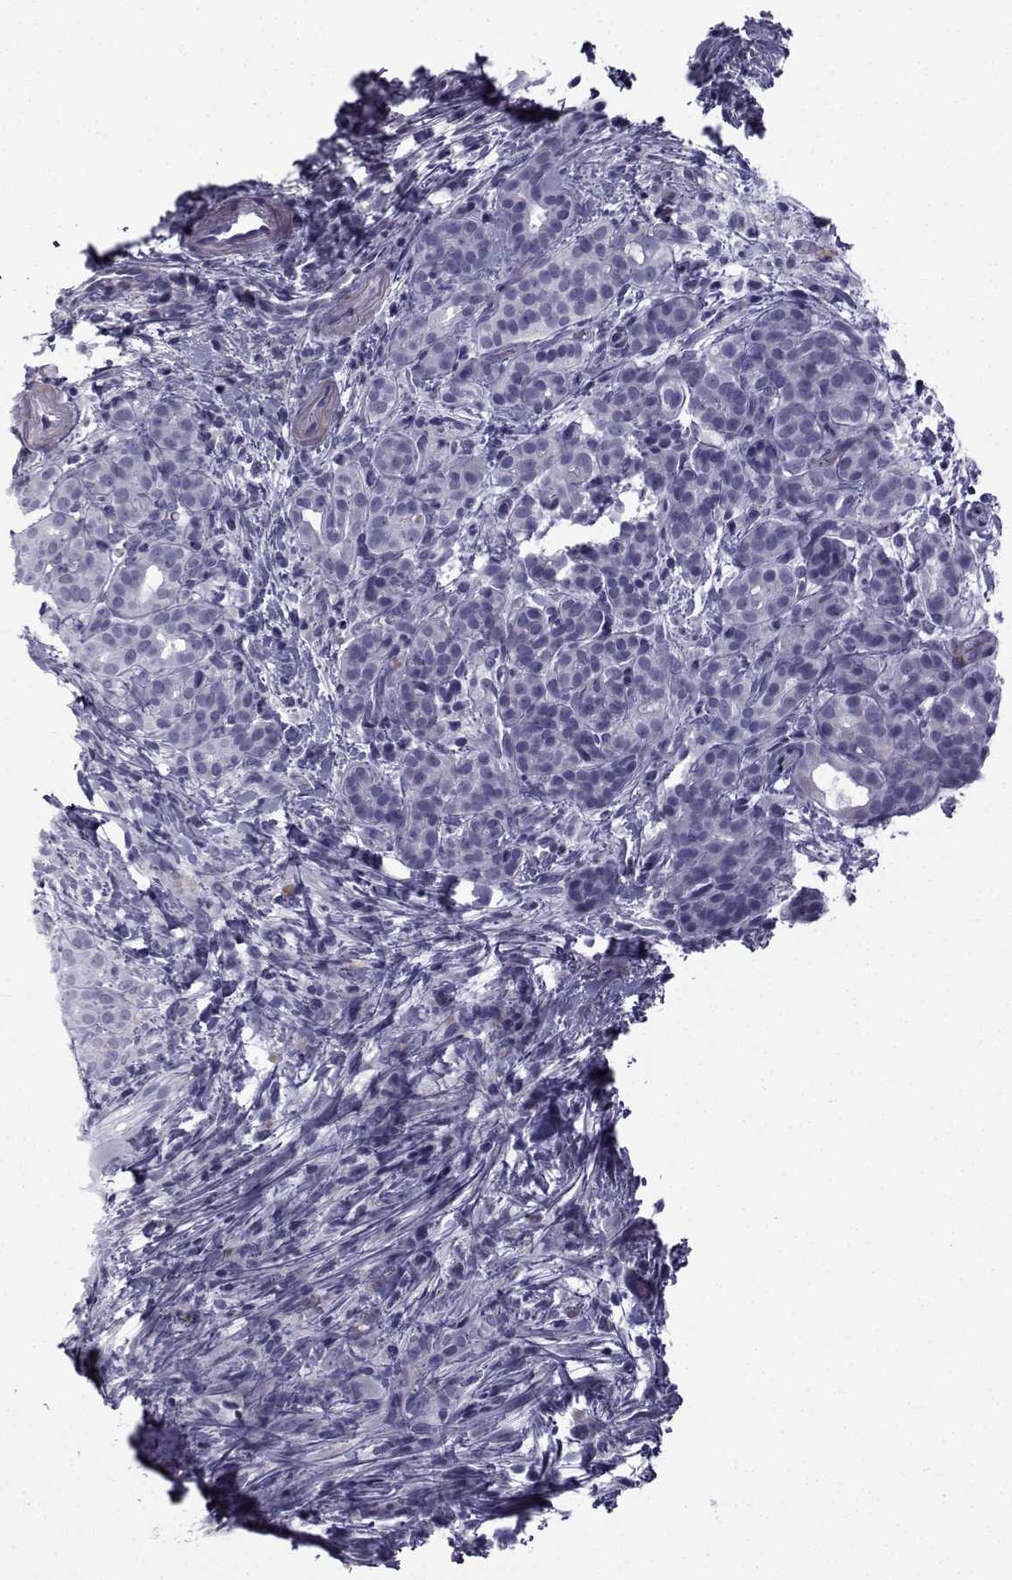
{"staining": {"intensity": "negative", "quantity": "none", "location": "none"}, "tissue": "pancreatic cancer", "cell_type": "Tumor cells", "image_type": "cancer", "snomed": [{"axis": "morphology", "description": "Adenocarcinoma, NOS"}, {"axis": "topography", "description": "Pancreas"}], "caption": "Histopathology image shows no significant protein expression in tumor cells of adenocarcinoma (pancreatic).", "gene": "SPANXD", "patient": {"sex": "male", "age": 44}}